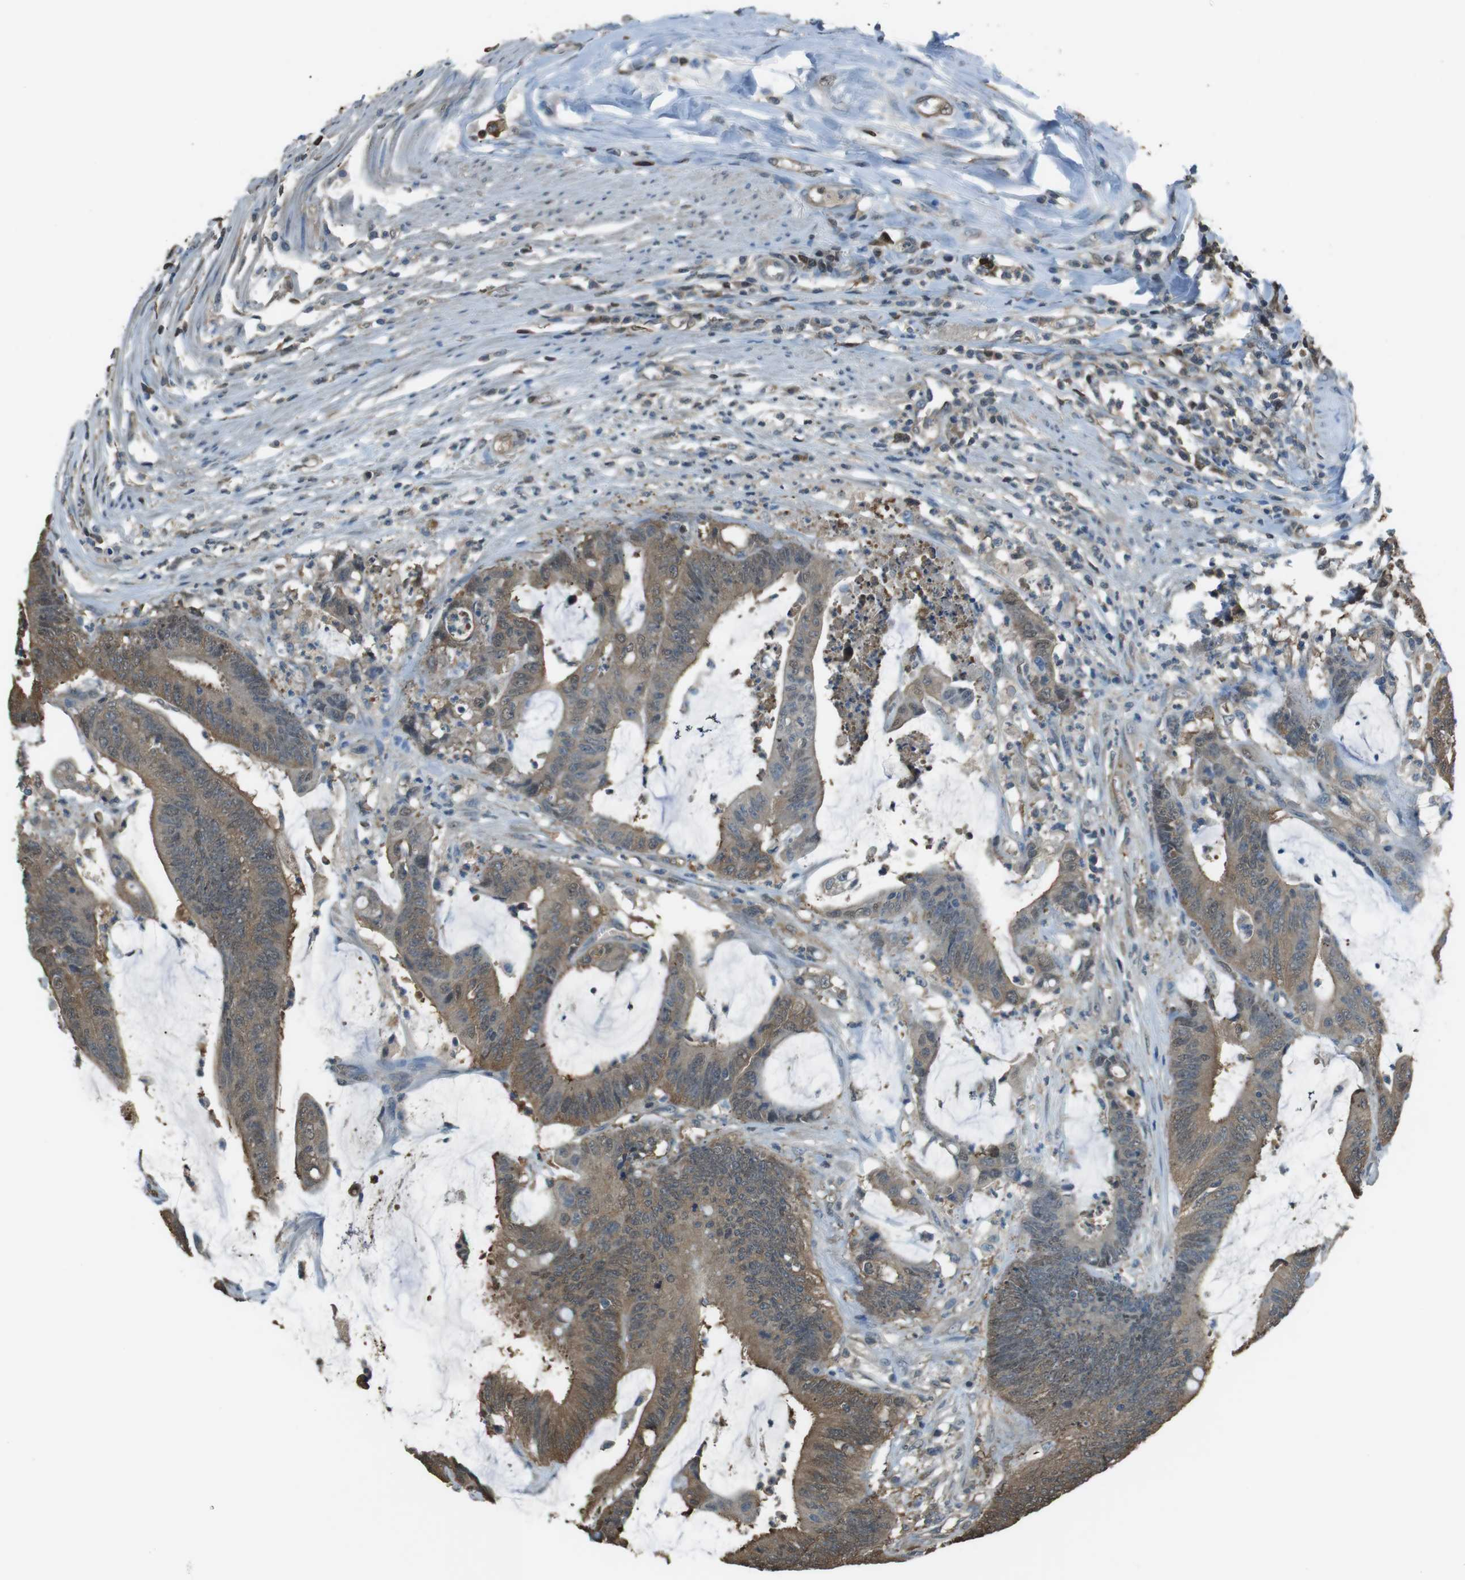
{"staining": {"intensity": "moderate", "quantity": ">75%", "location": "cytoplasmic/membranous"}, "tissue": "colorectal cancer", "cell_type": "Tumor cells", "image_type": "cancer", "snomed": [{"axis": "morphology", "description": "Adenocarcinoma, NOS"}, {"axis": "topography", "description": "Rectum"}], "caption": "This histopathology image reveals immunohistochemistry (IHC) staining of human colorectal cancer (adenocarcinoma), with medium moderate cytoplasmic/membranous staining in about >75% of tumor cells.", "gene": "TWSG1", "patient": {"sex": "female", "age": 66}}